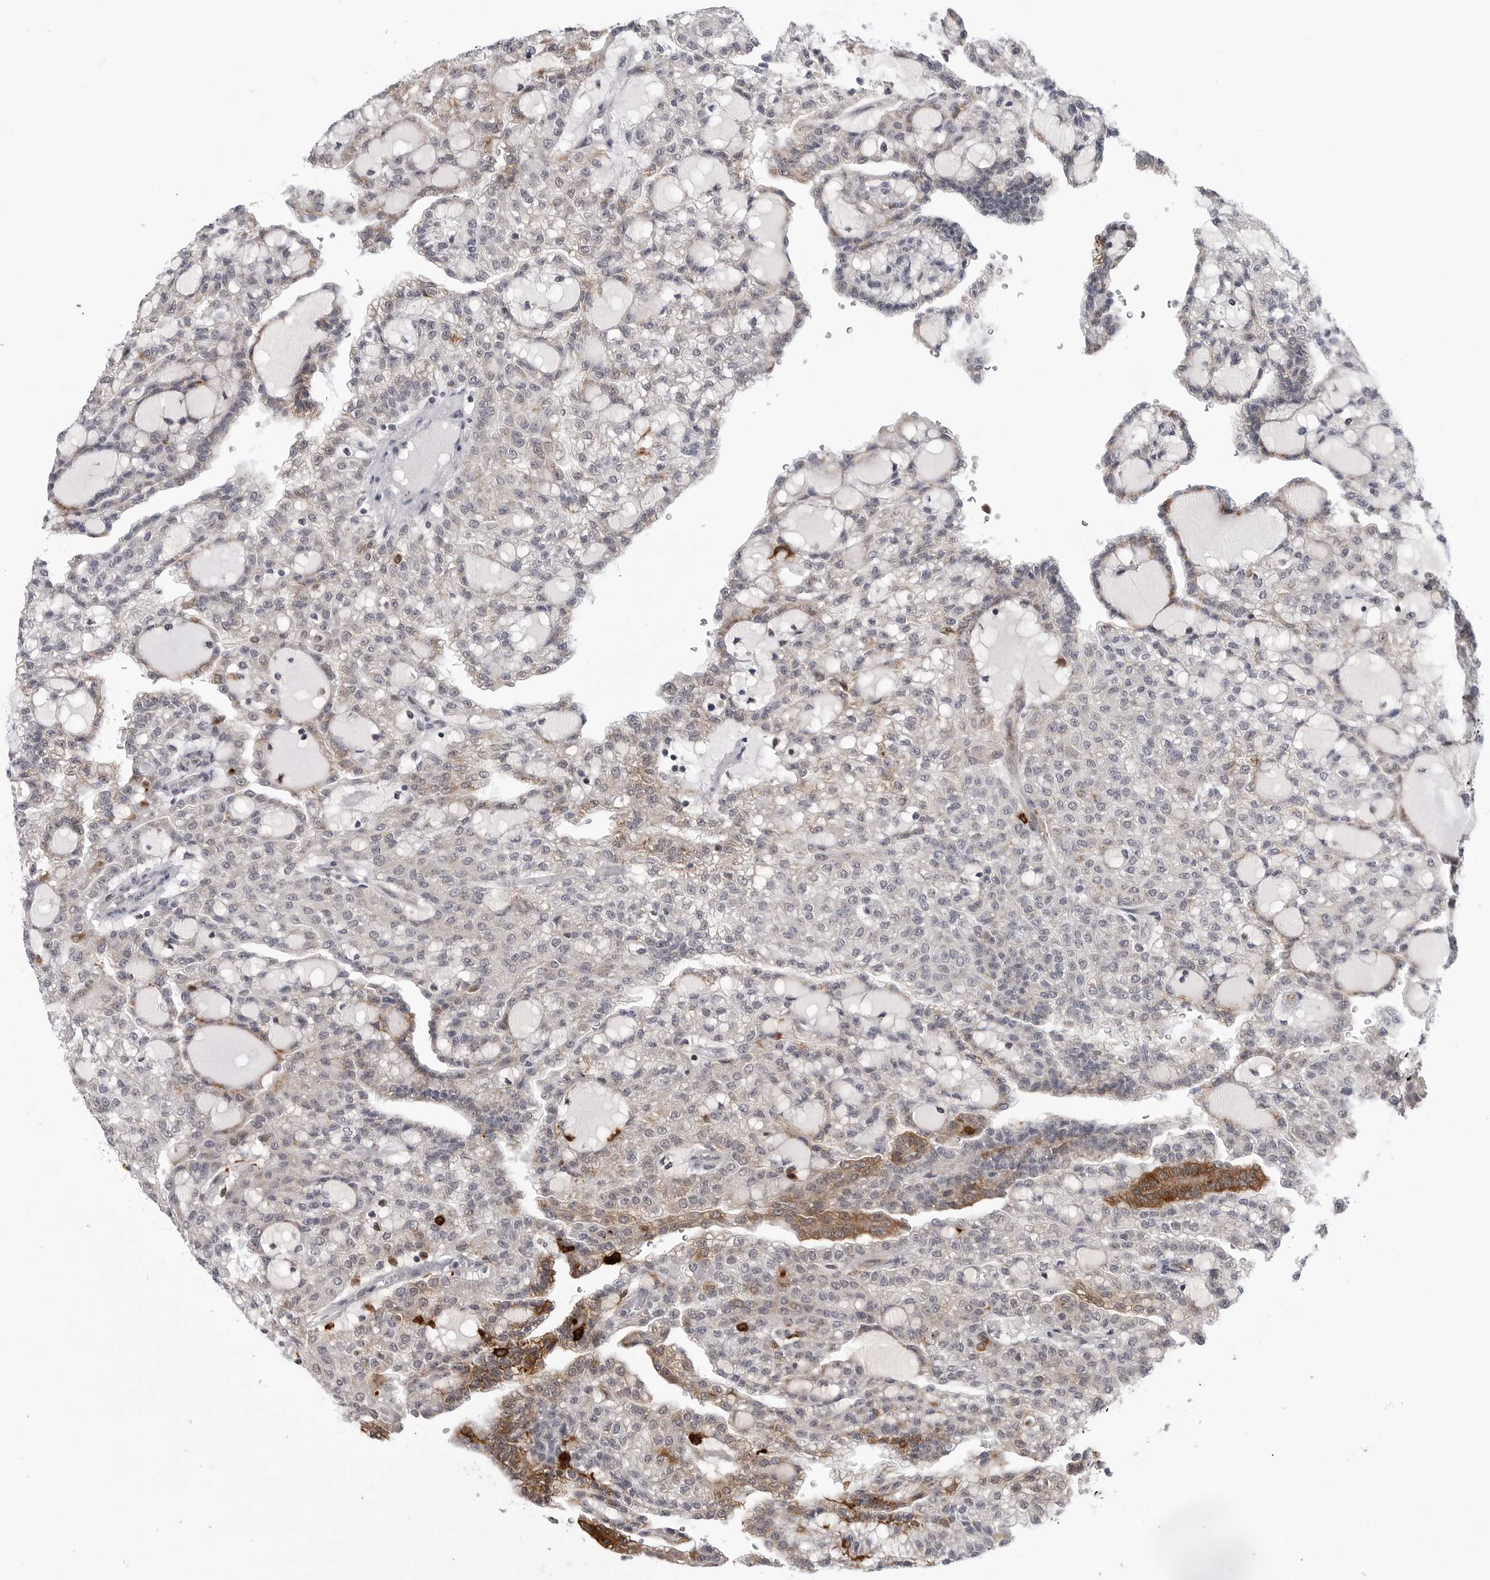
{"staining": {"intensity": "moderate", "quantity": "<25%", "location": "cytoplasmic/membranous"}, "tissue": "renal cancer", "cell_type": "Tumor cells", "image_type": "cancer", "snomed": [{"axis": "morphology", "description": "Adenocarcinoma, NOS"}, {"axis": "topography", "description": "Kidney"}], "caption": "IHC of human renal cancer (adenocarcinoma) displays low levels of moderate cytoplasmic/membranous staining in approximately <25% of tumor cells.", "gene": "CDK20", "patient": {"sex": "male", "age": 63}}